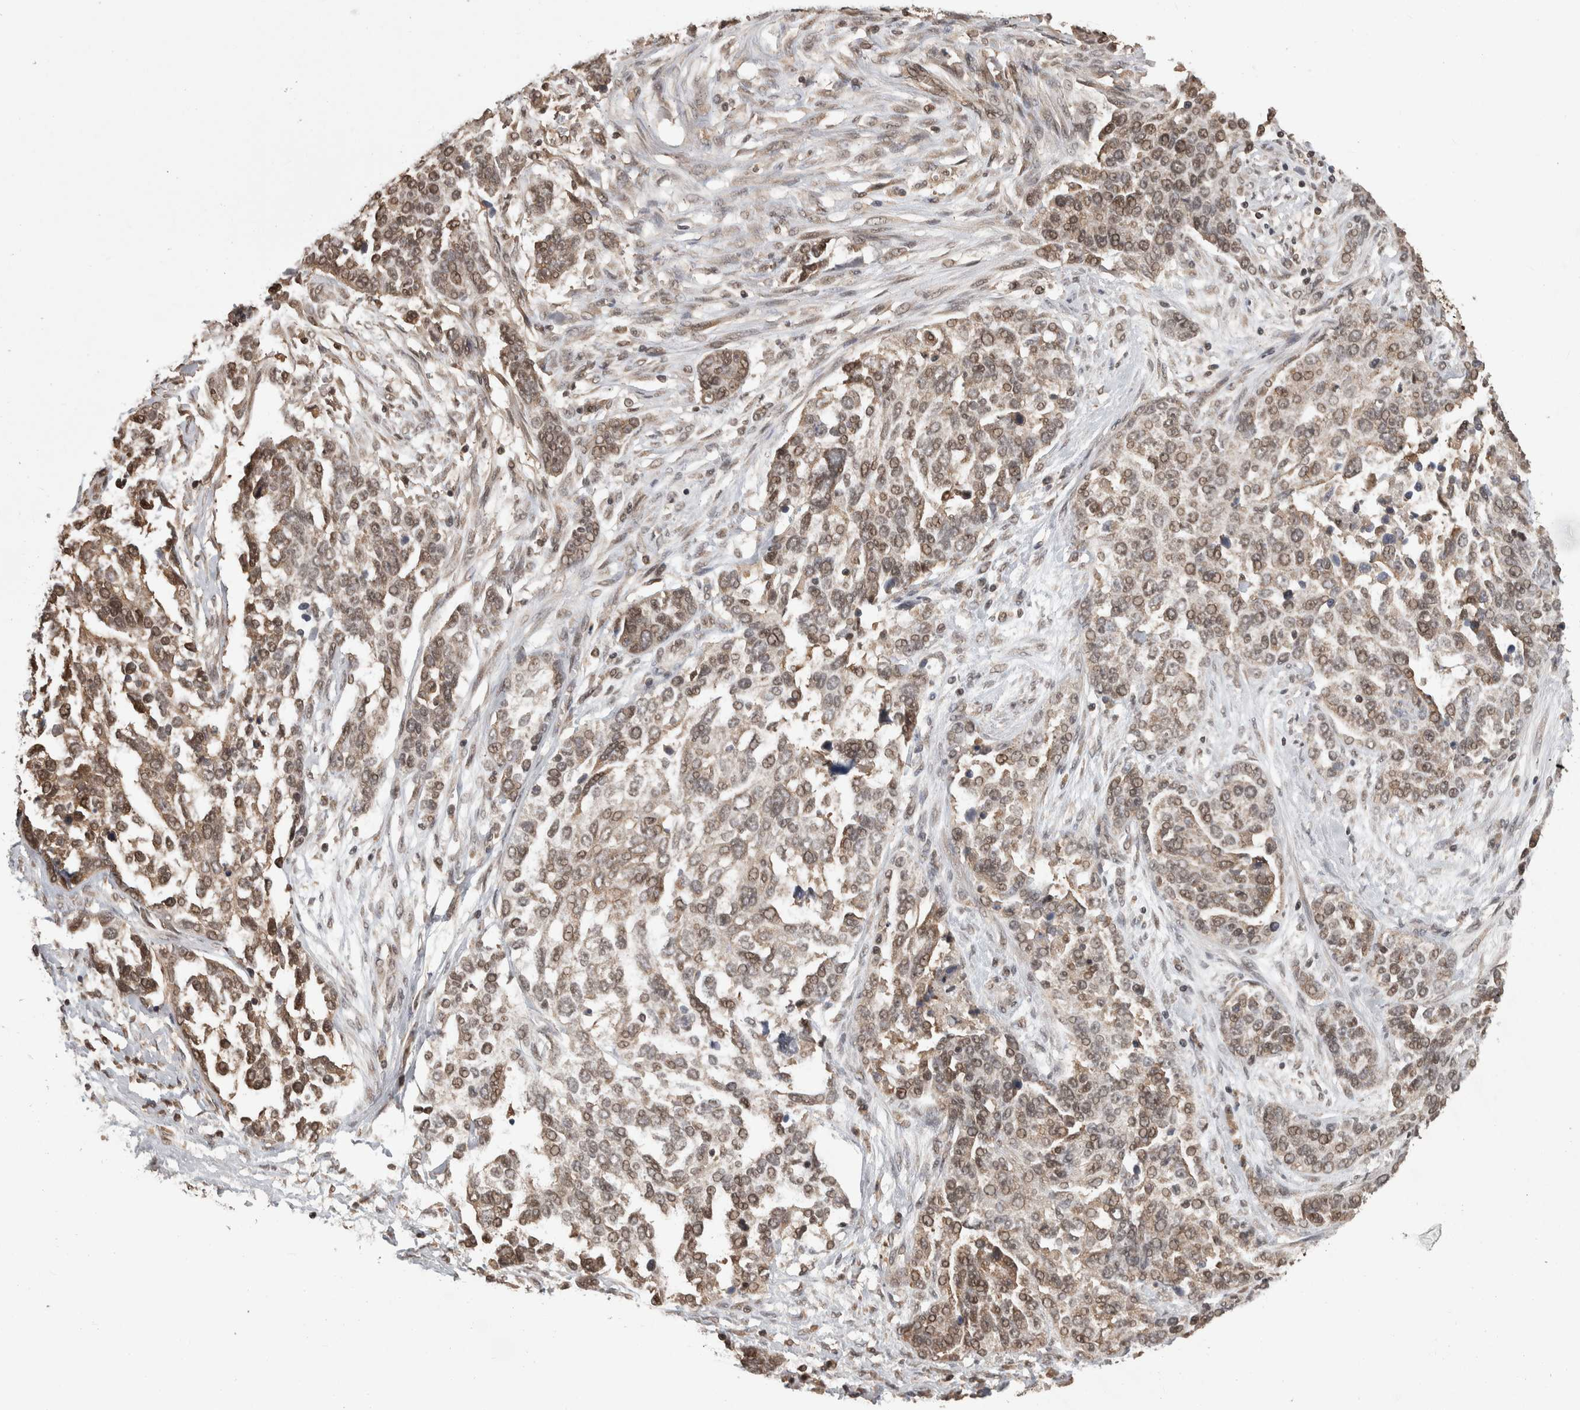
{"staining": {"intensity": "moderate", "quantity": ">75%", "location": "nuclear"}, "tissue": "ovarian cancer", "cell_type": "Tumor cells", "image_type": "cancer", "snomed": [{"axis": "morphology", "description": "Cystadenocarcinoma, serous, NOS"}, {"axis": "topography", "description": "Ovary"}], "caption": "An immunohistochemistry photomicrograph of neoplastic tissue is shown. Protein staining in brown highlights moderate nuclear positivity in ovarian cancer within tumor cells. (Brightfield microscopy of DAB IHC at high magnification).", "gene": "ZNF592", "patient": {"sex": "female", "age": 44}}